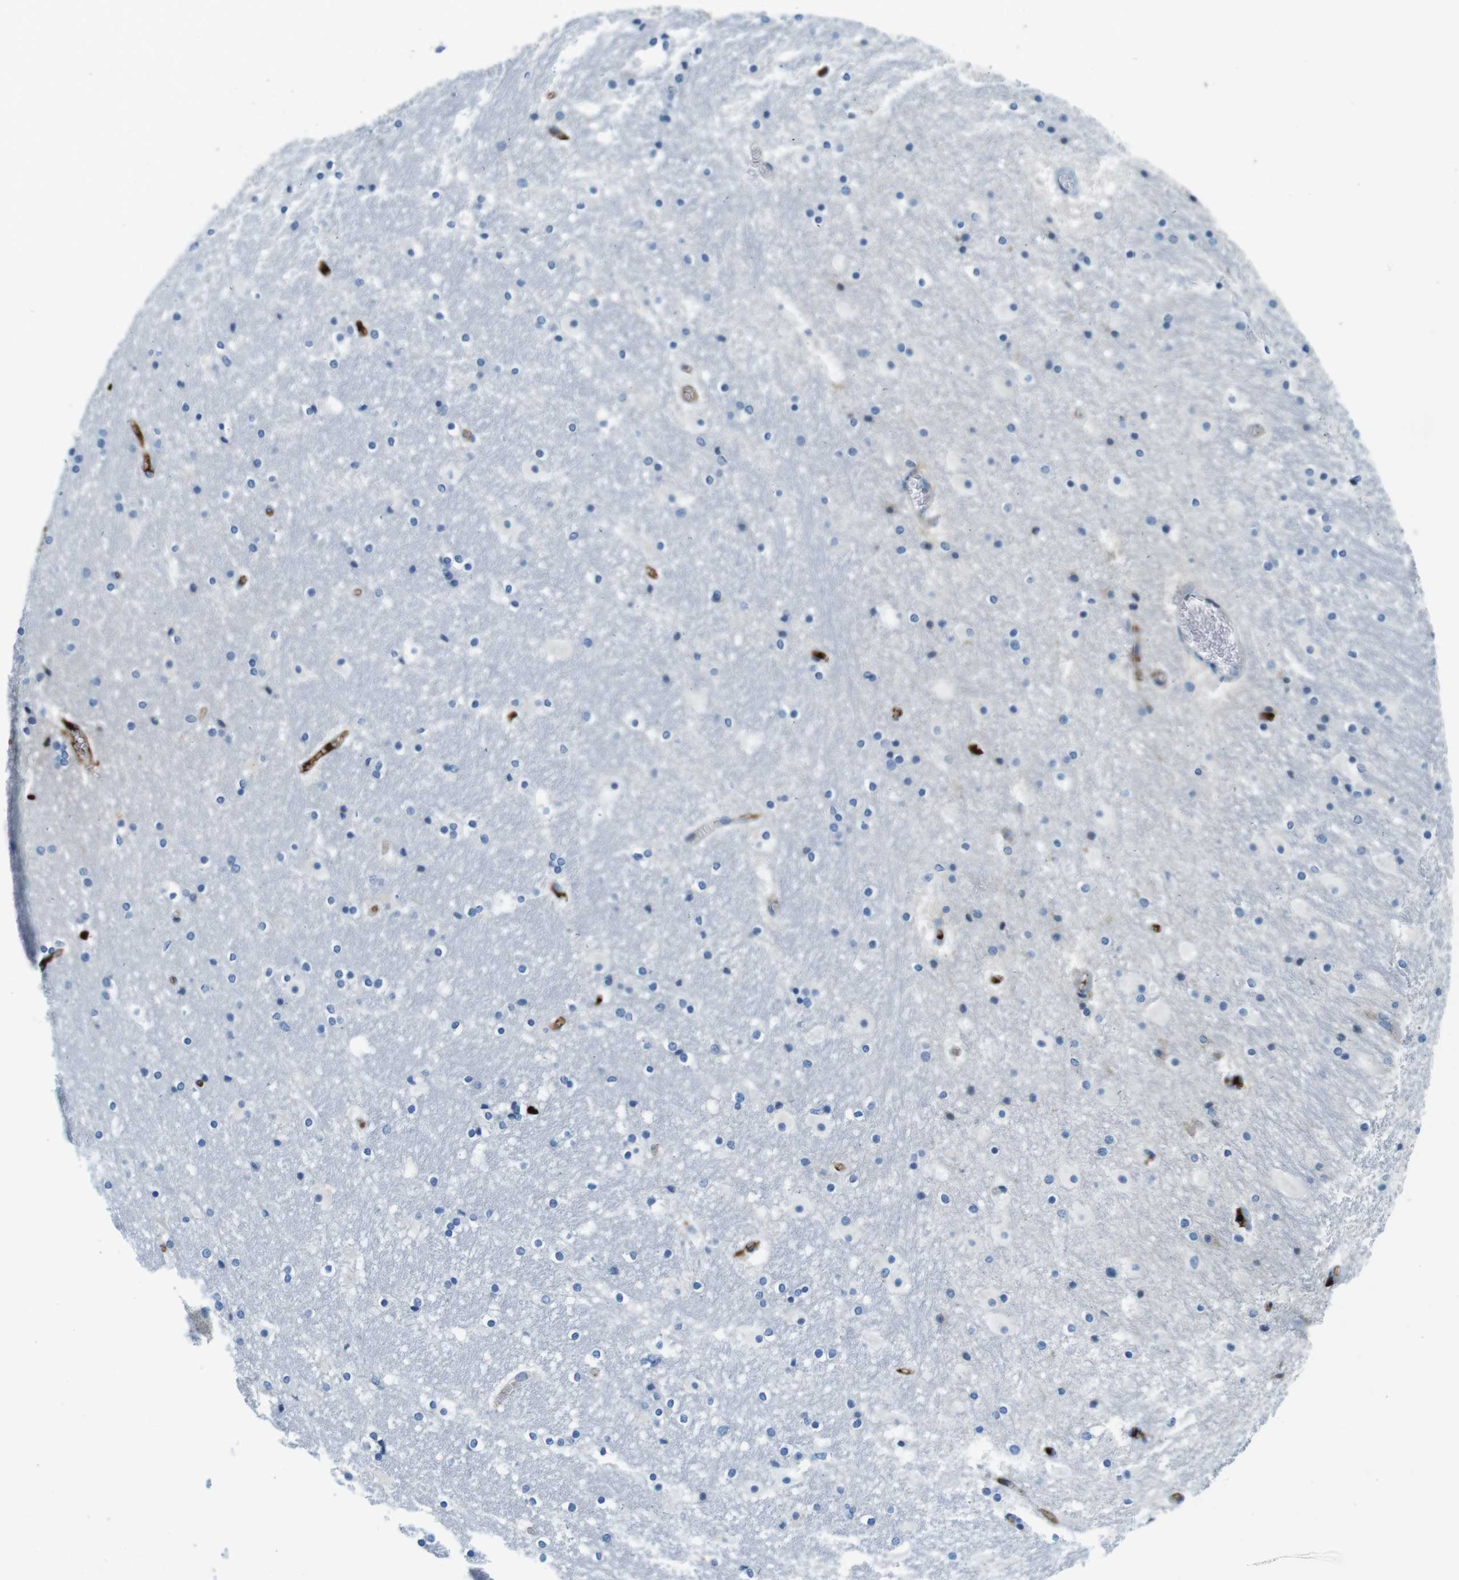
{"staining": {"intensity": "weak", "quantity": "<25%", "location": "cytoplasmic/membranous"}, "tissue": "hippocampus", "cell_type": "Glial cells", "image_type": "normal", "snomed": [{"axis": "morphology", "description": "Normal tissue, NOS"}, {"axis": "topography", "description": "Hippocampus"}], "caption": "An immunohistochemistry photomicrograph of normal hippocampus is shown. There is no staining in glial cells of hippocampus.", "gene": "IGHD", "patient": {"sex": "male", "age": 45}}